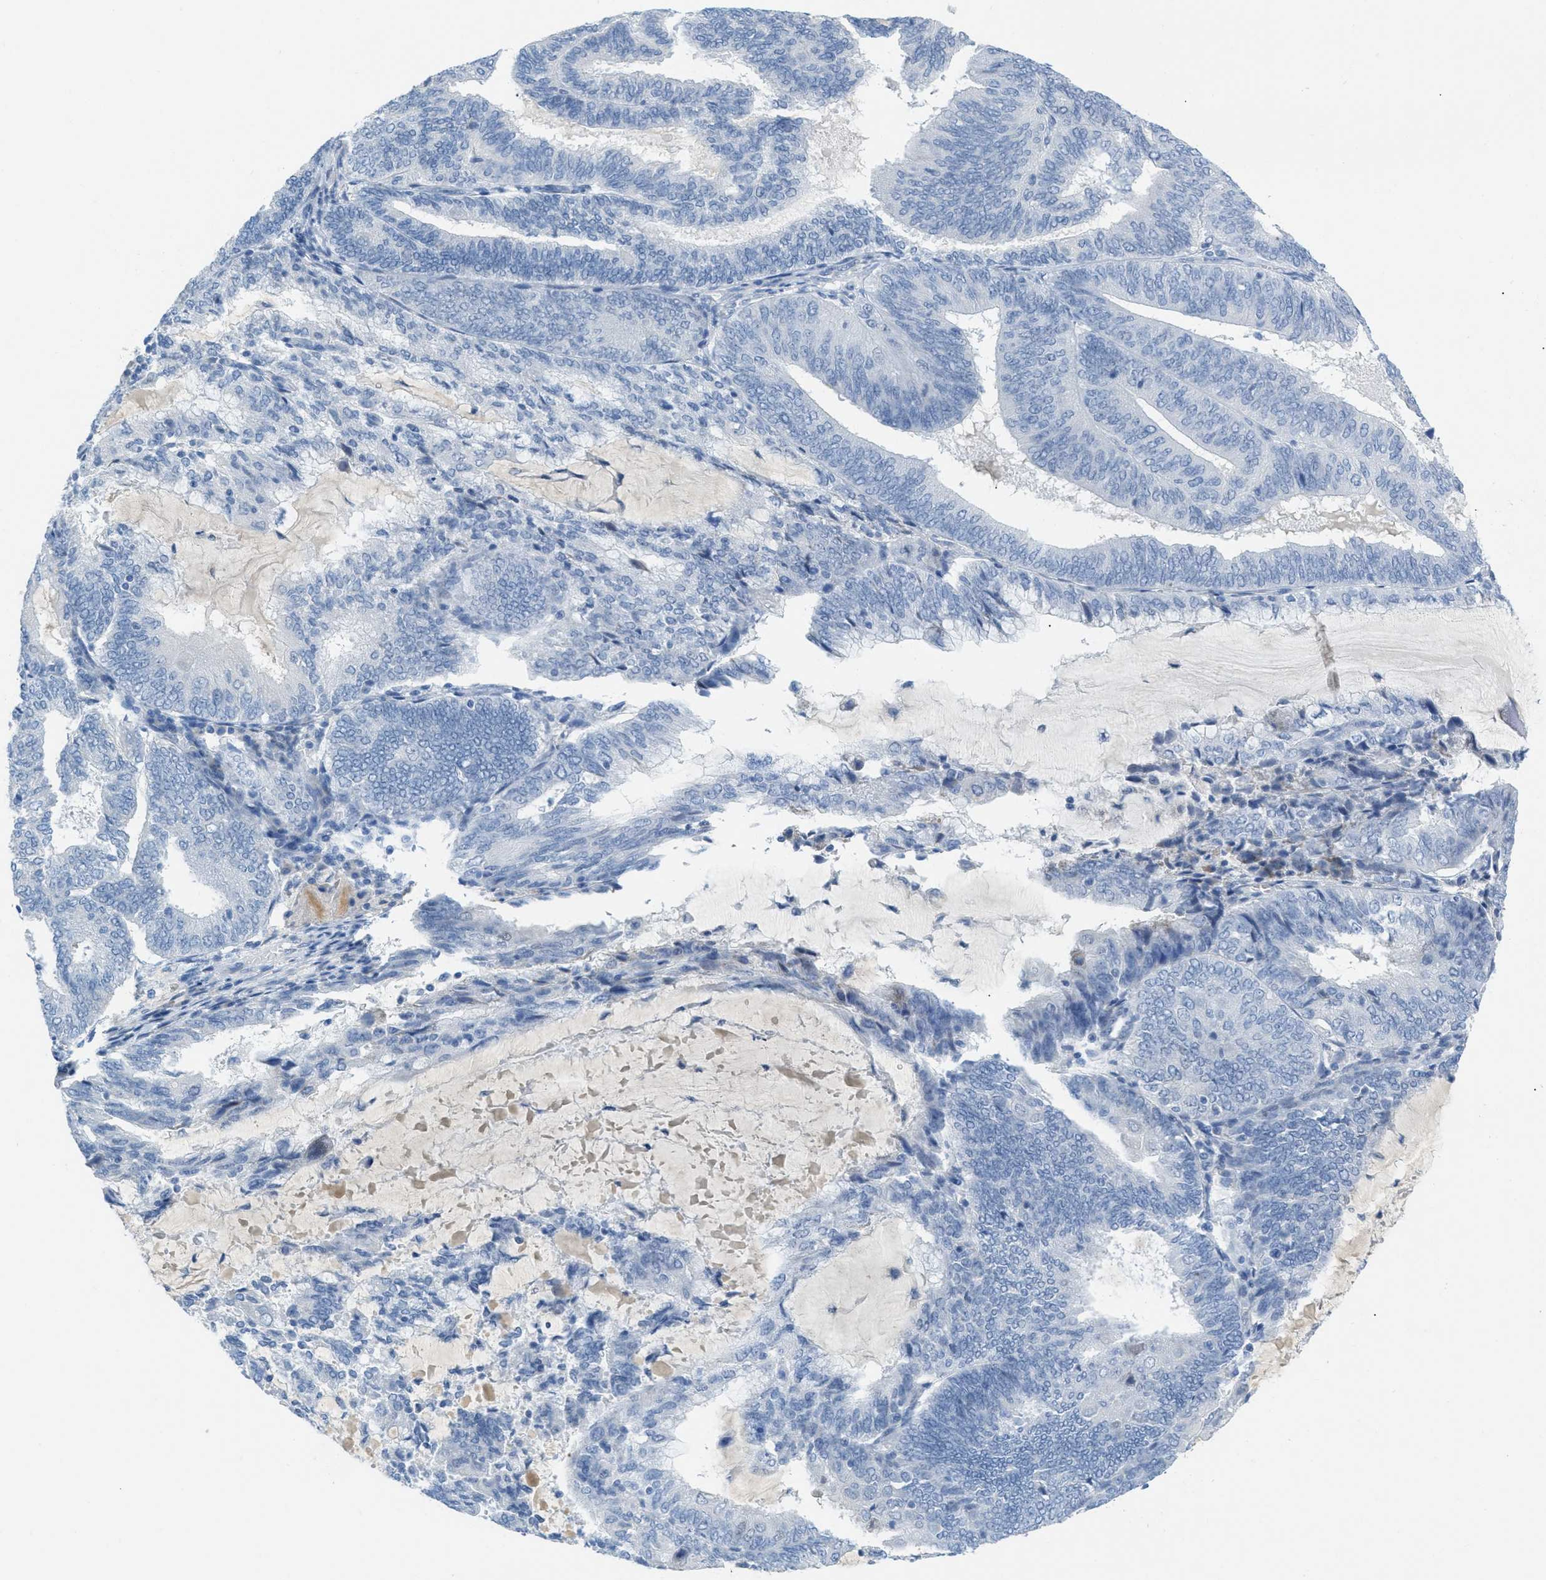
{"staining": {"intensity": "negative", "quantity": "none", "location": "none"}, "tissue": "endometrial cancer", "cell_type": "Tumor cells", "image_type": "cancer", "snomed": [{"axis": "morphology", "description": "Adenocarcinoma, NOS"}, {"axis": "topography", "description": "Endometrium"}], "caption": "An image of endometrial cancer stained for a protein displays no brown staining in tumor cells. (DAB (3,3'-diaminobenzidine) IHC with hematoxylin counter stain).", "gene": "HSF2", "patient": {"sex": "female", "age": 81}}